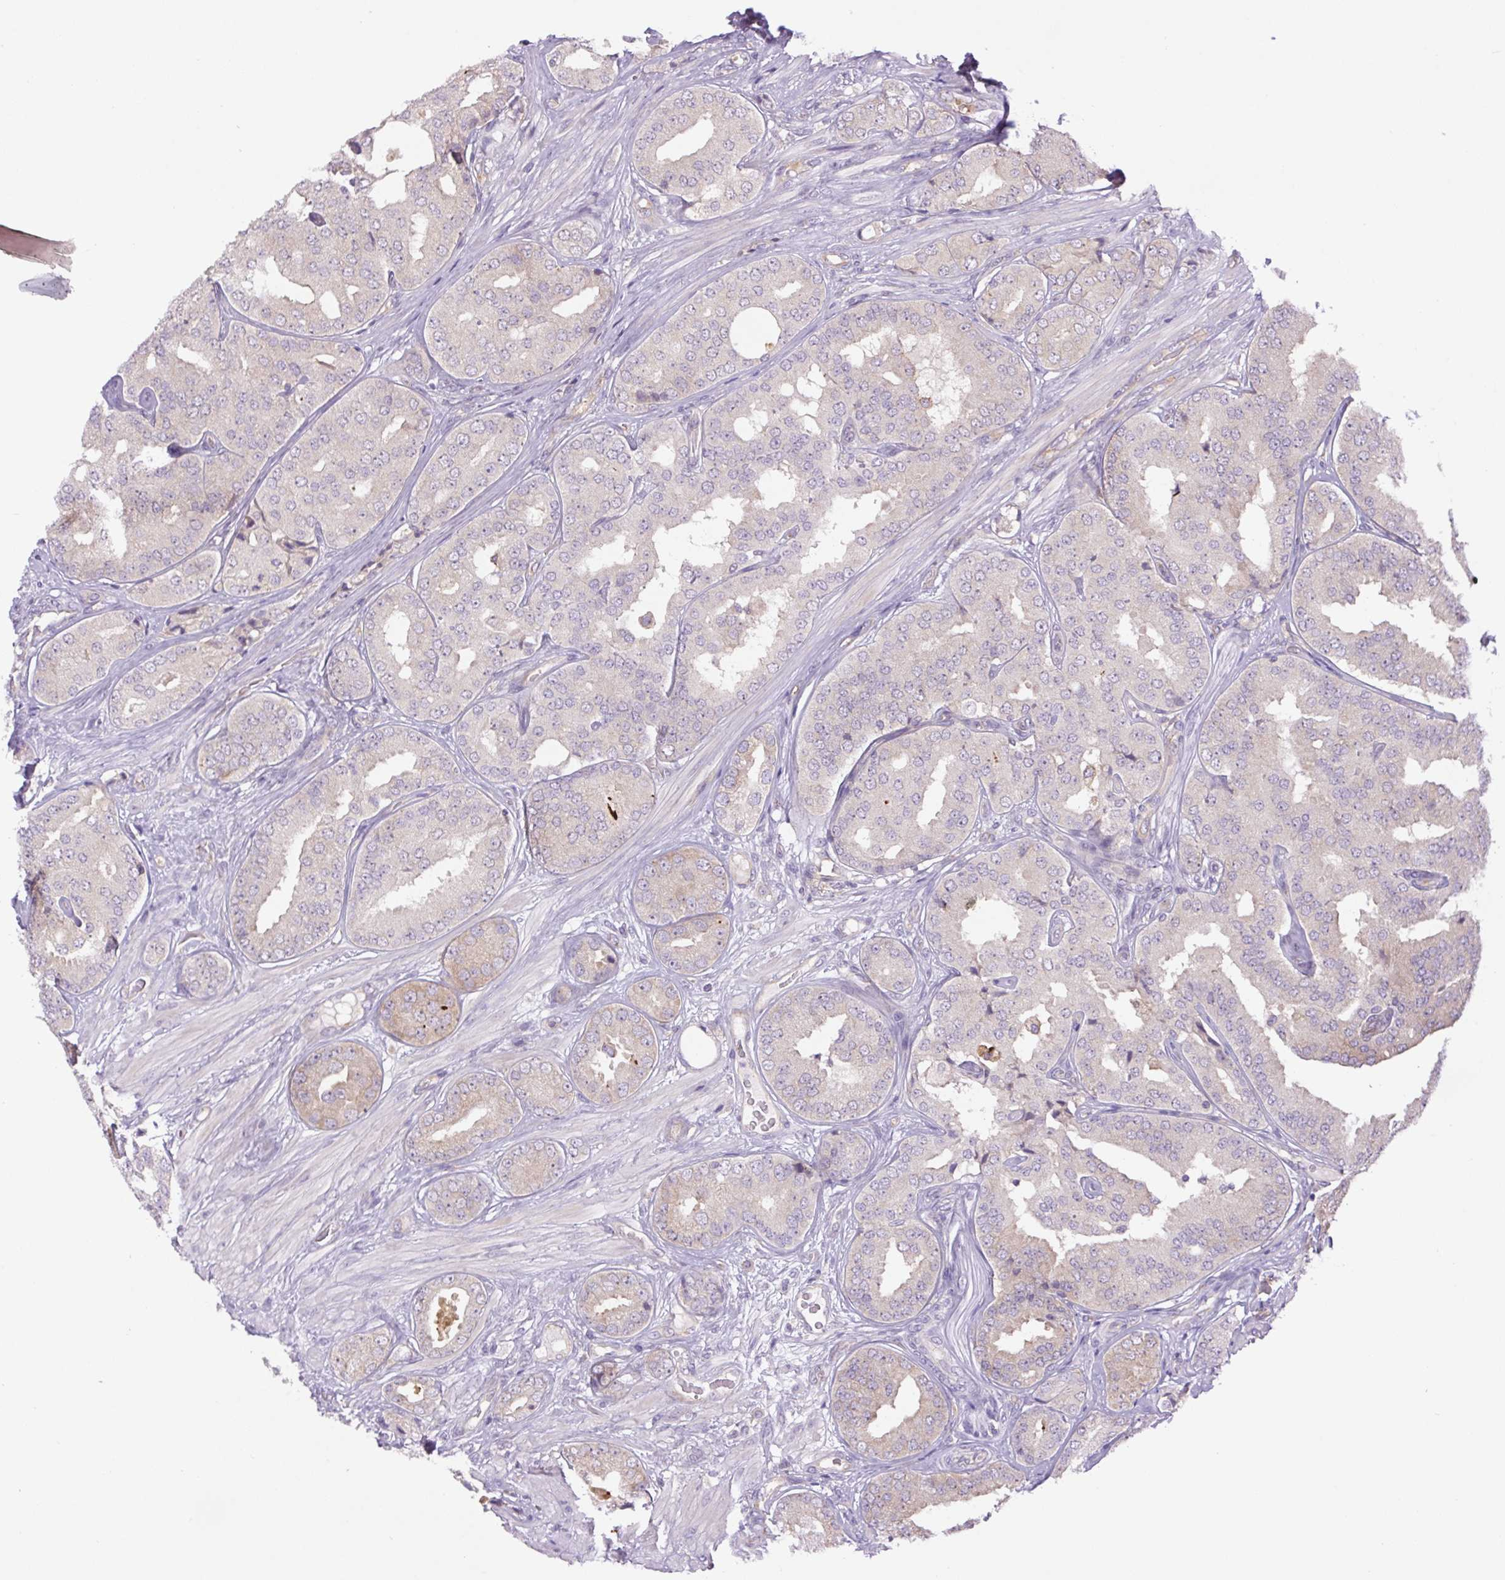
{"staining": {"intensity": "weak", "quantity": "<25%", "location": "cytoplasmic/membranous"}, "tissue": "prostate cancer", "cell_type": "Tumor cells", "image_type": "cancer", "snomed": [{"axis": "morphology", "description": "Adenocarcinoma, High grade"}, {"axis": "topography", "description": "Prostate"}], "caption": "Tumor cells show no significant protein expression in prostate adenocarcinoma (high-grade).", "gene": "MINK1", "patient": {"sex": "male", "age": 63}}